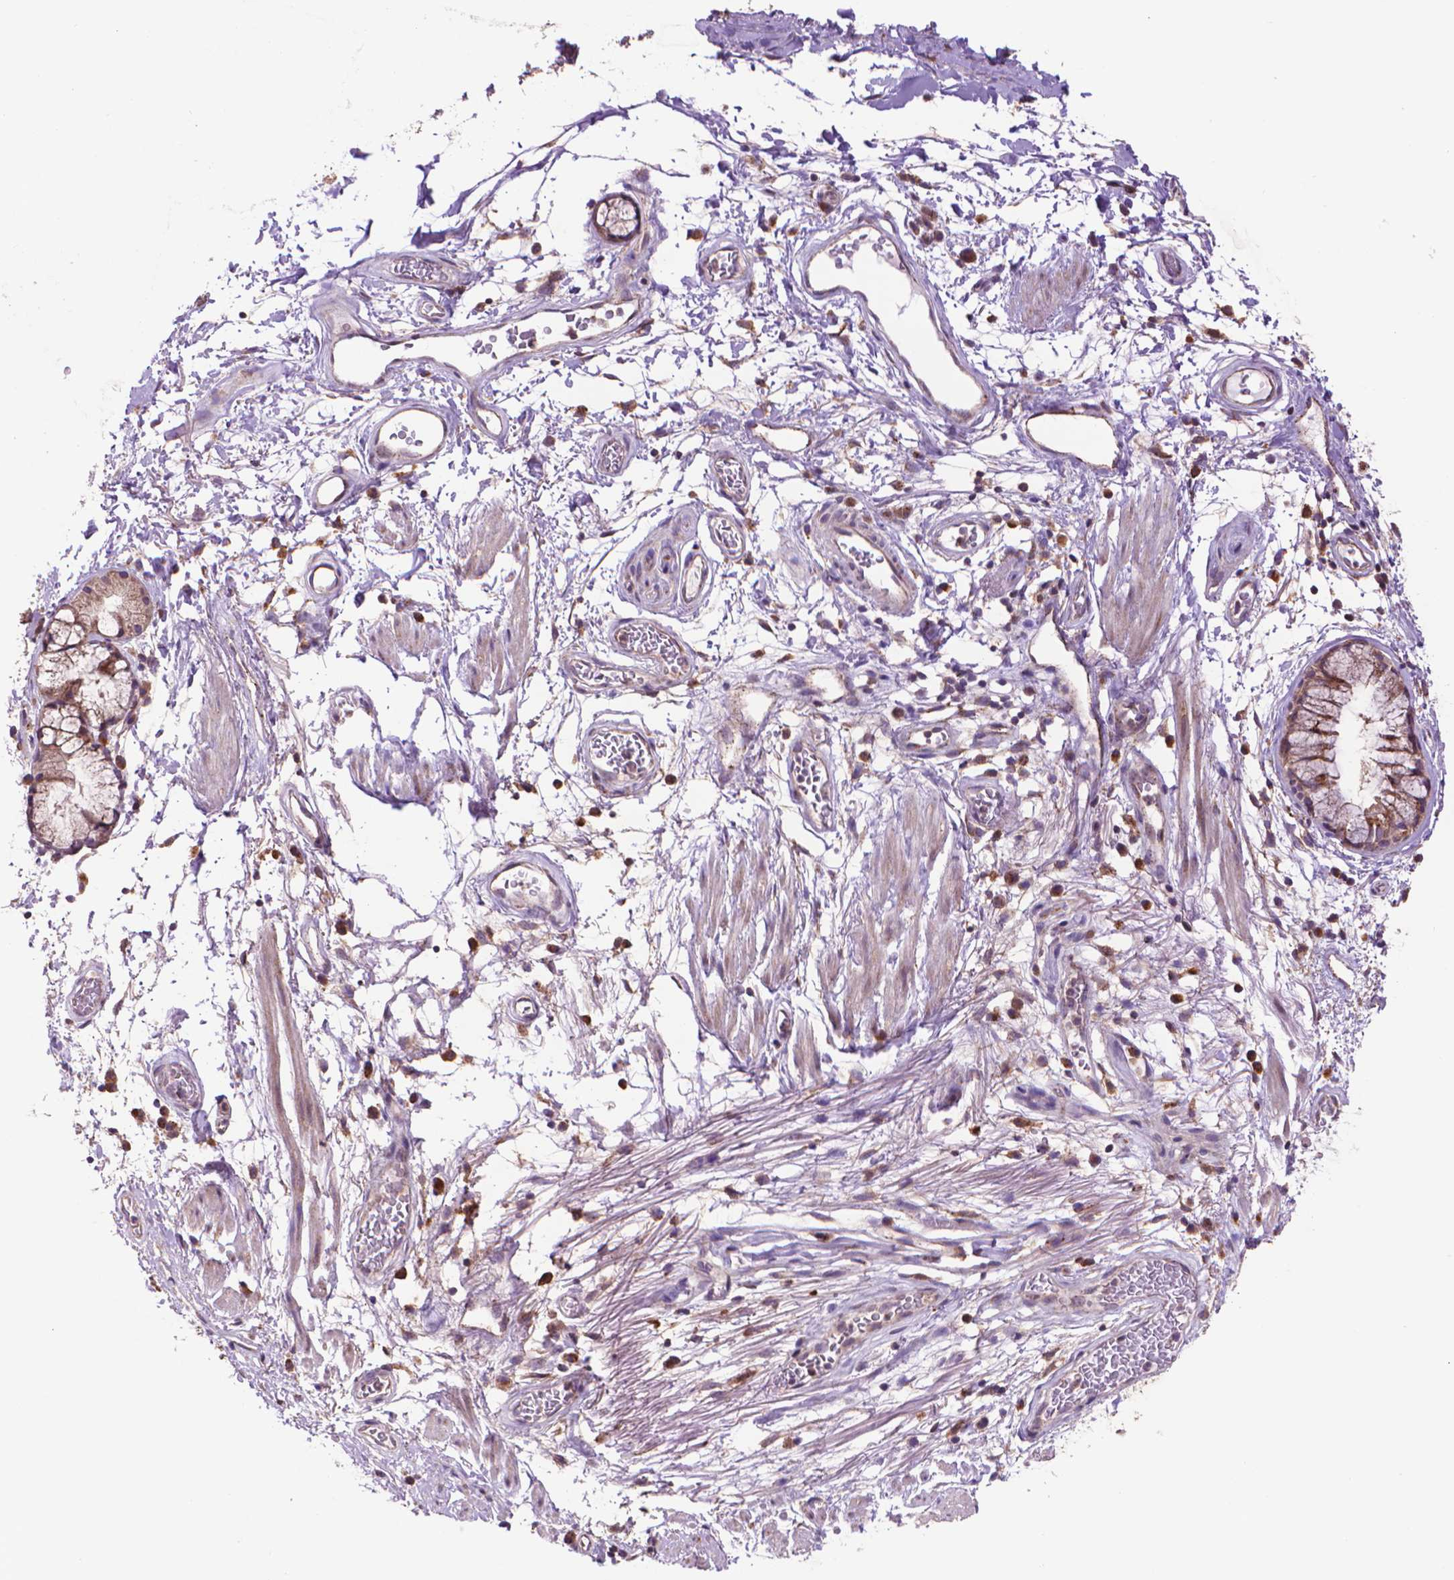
{"staining": {"intensity": "moderate", "quantity": ">75%", "location": "cytoplasmic/membranous"}, "tissue": "adipose tissue", "cell_type": "Adipocytes", "image_type": "normal", "snomed": [{"axis": "morphology", "description": "Normal tissue, NOS"}, {"axis": "topography", "description": "Cartilage tissue"}, {"axis": "topography", "description": "Bronchus"}], "caption": "Immunohistochemical staining of unremarkable human adipose tissue demonstrates medium levels of moderate cytoplasmic/membranous positivity in about >75% of adipocytes. The protein of interest is stained brown, and the nuclei are stained in blue (DAB IHC with brightfield microscopy, high magnification).", "gene": "GLB1", "patient": {"sex": "male", "age": 58}}